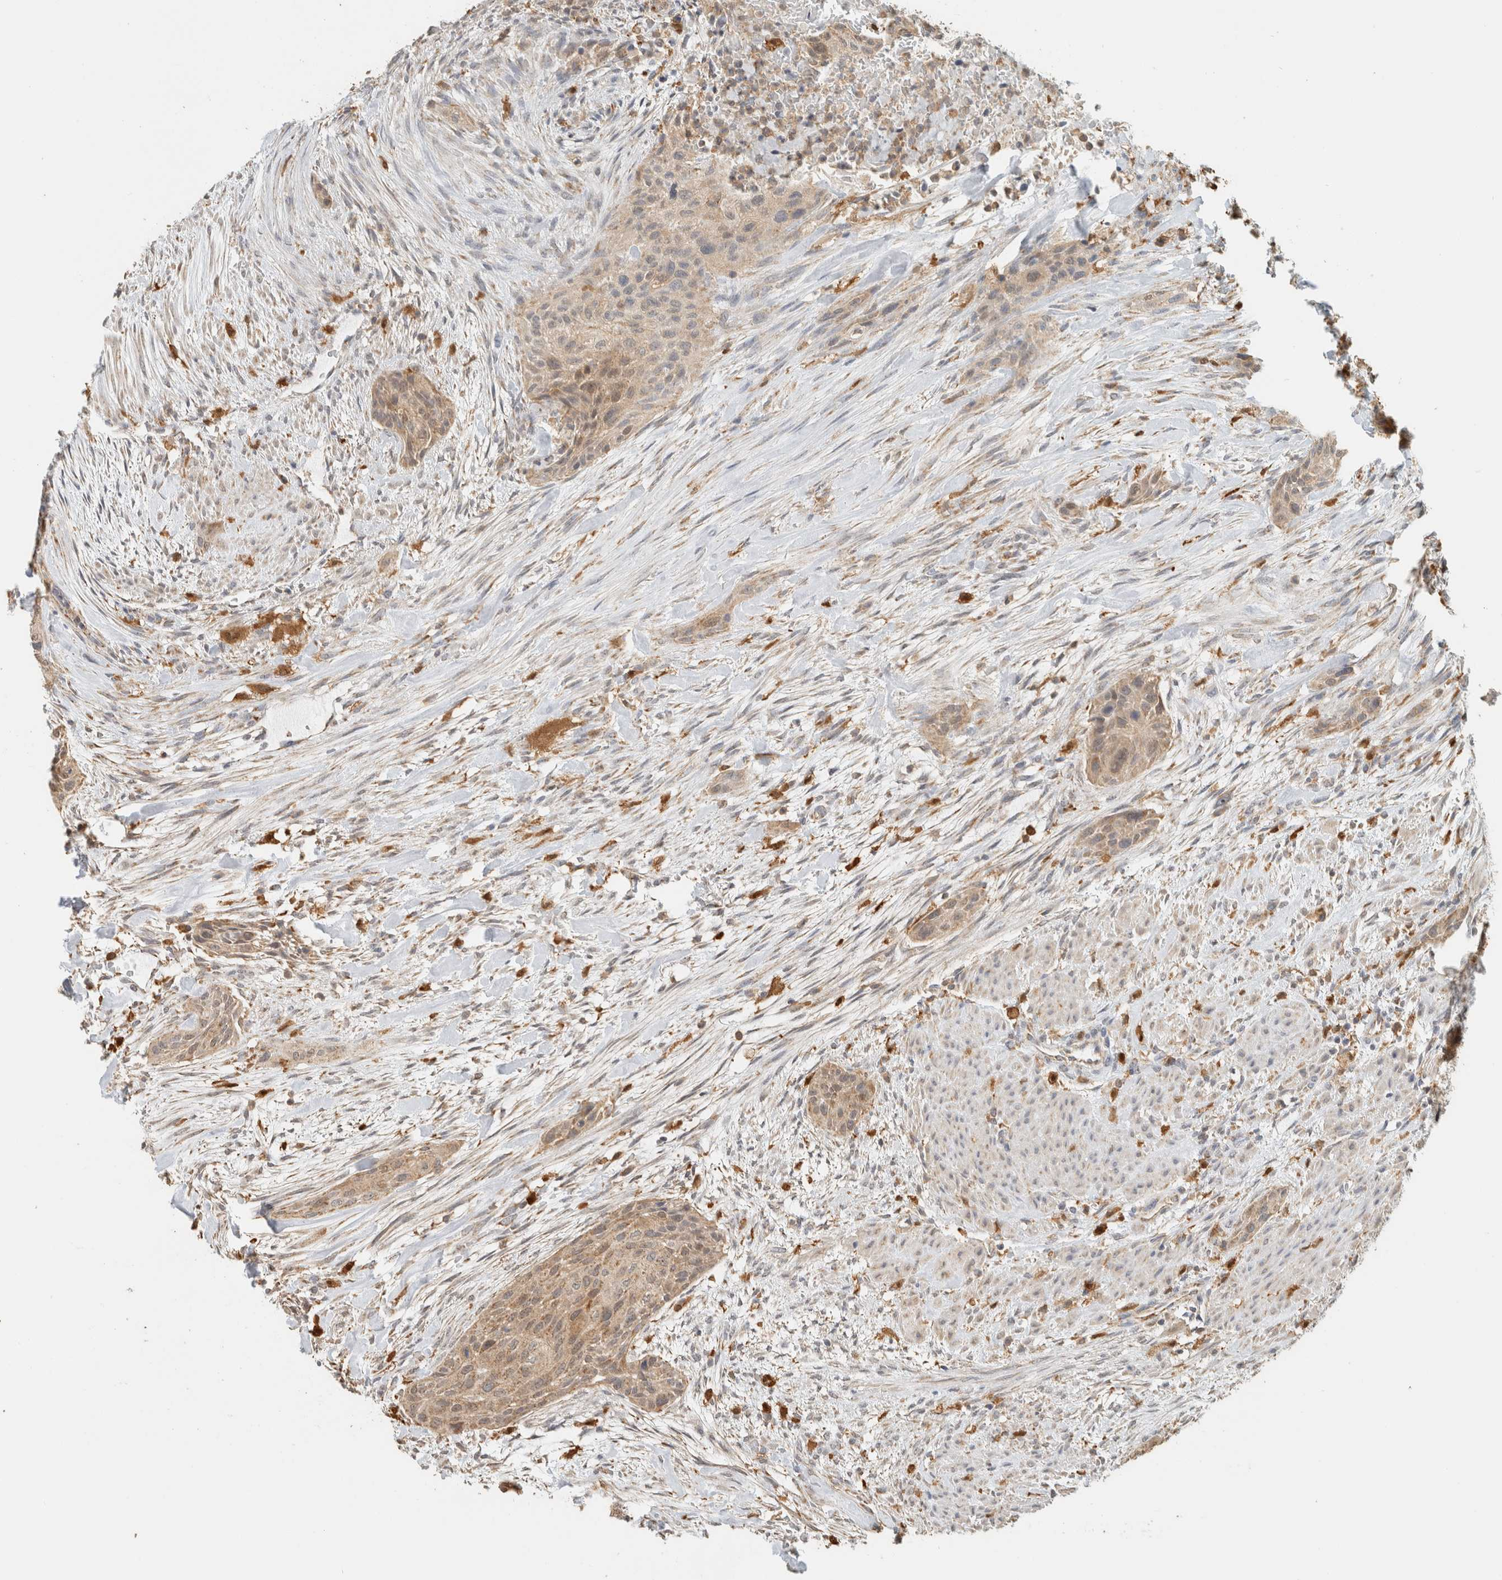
{"staining": {"intensity": "weak", "quantity": ">75%", "location": "cytoplasmic/membranous"}, "tissue": "urothelial cancer", "cell_type": "Tumor cells", "image_type": "cancer", "snomed": [{"axis": "morphology", "description": "Urothelial carcinoma, High grade"}, {"axis": "topography", "description": "Urinary bladder"}], "caption": "High-magnification brightfield microscopy of urothelial cancer stained with DAB (brown) and counterstained with hematoxylin (blue). tumor cells exhibit weak cytoplasmic/membranous expression is identified in about>75% of cells. The staining was performed using DAB (3,3'-diaminobenzidine) to visualize the protein expression in brown, while the nuclei were stained in blue with hematoxylin (Magnification: 20x).", "gene": "CAPG", "patient": {"sex": "male", "age": 35}}